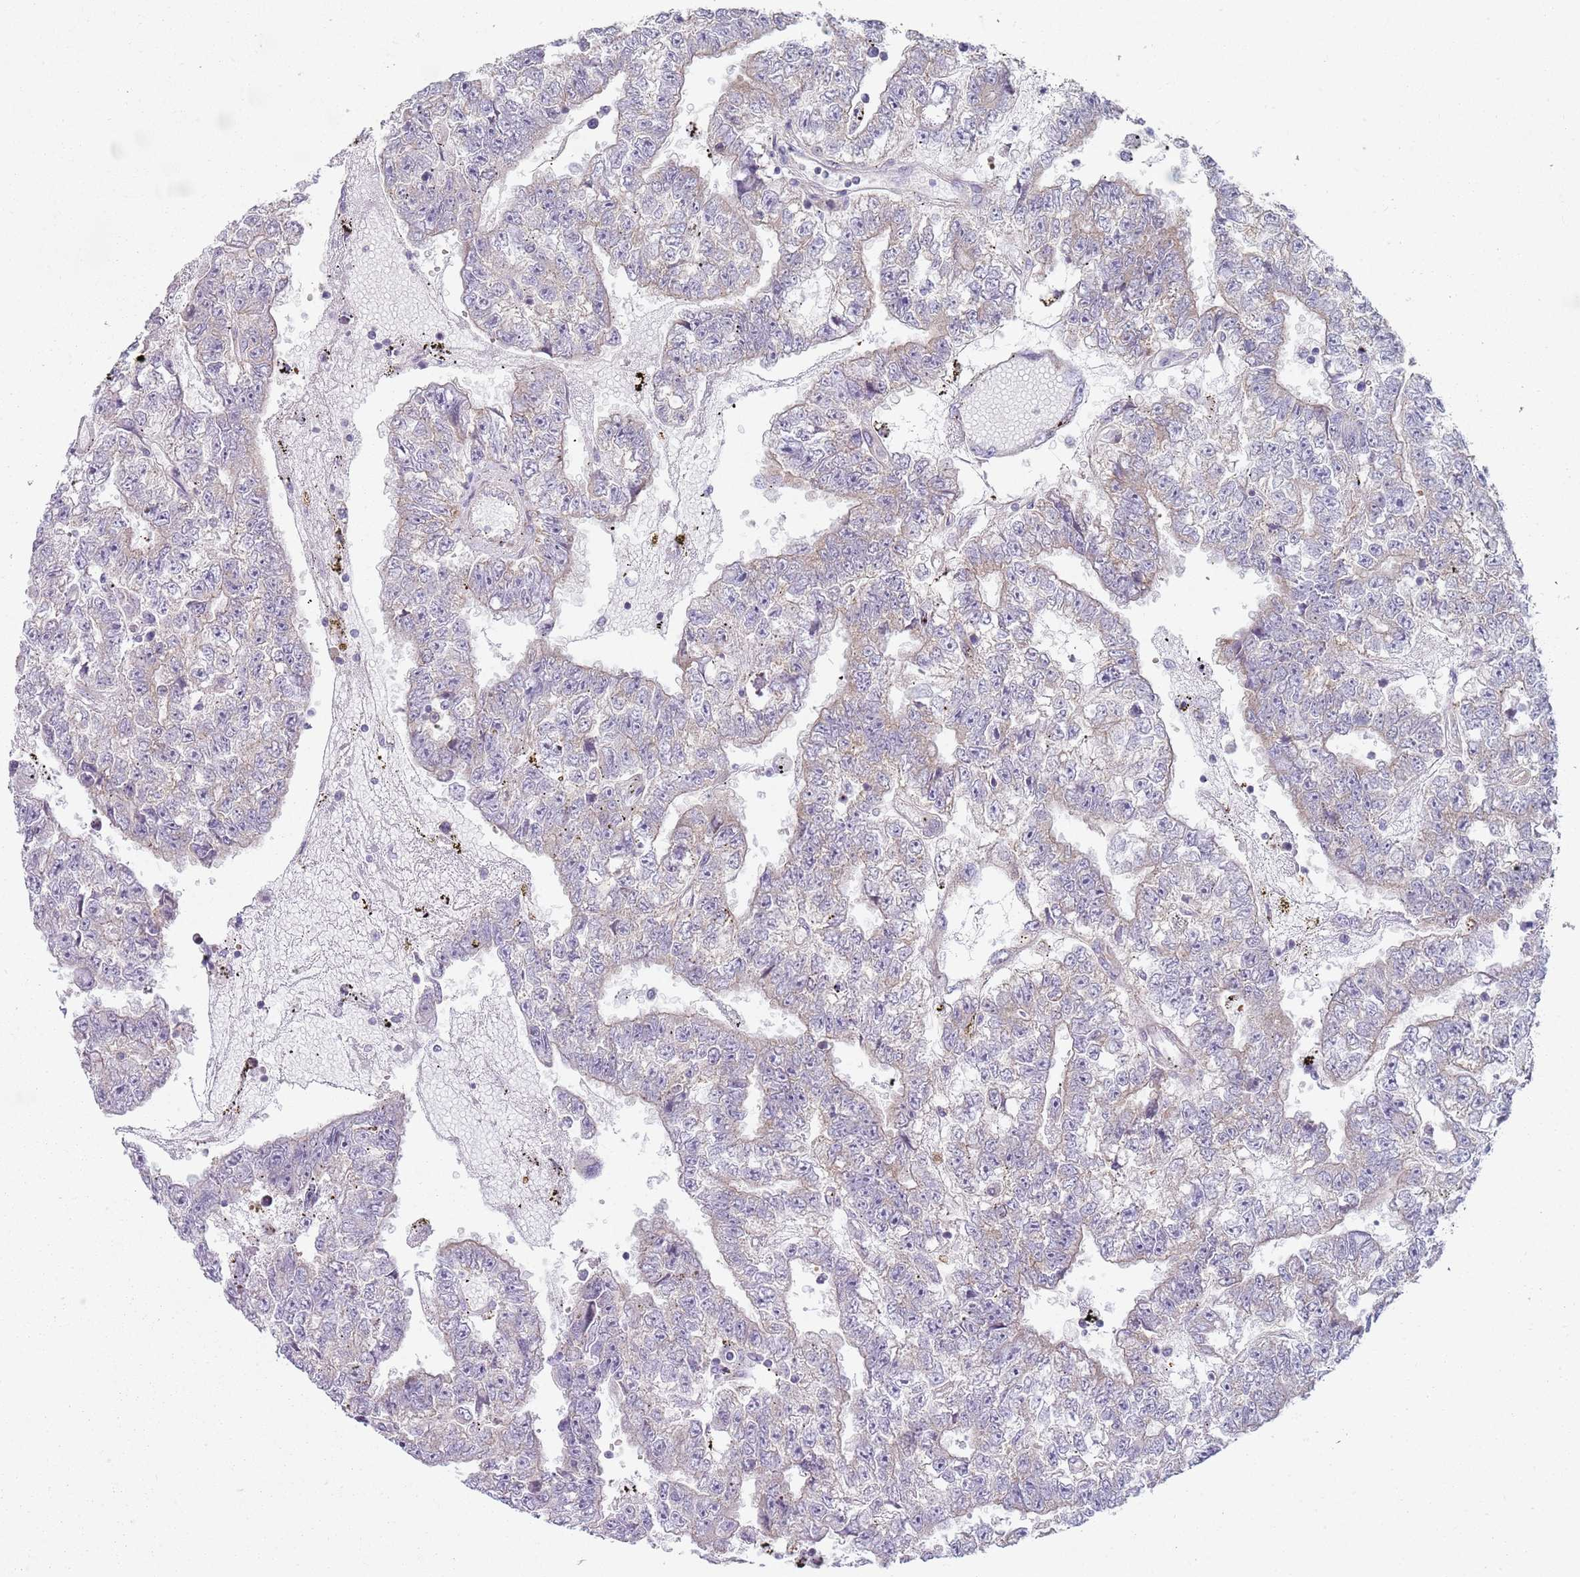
{"staining": {"intensity": "negative", "quantity": "none", "location": "none"}, "tissue": "testis cancer", "cell_type": "Tumor cells", "image_type": "cancer", "snomed": [{"axis": "morphology", "description": "Carcinoma, Embryonal, NOS"}, {"axis": "topography", "description": "Testis"}], "caption": "Embryonal carcinoma (testis) stained for a protein using immunohistochemistry shows no staining tumor cells.", "gene": "SLC26A6", "patient": {"sex": "male", "age": 25}}